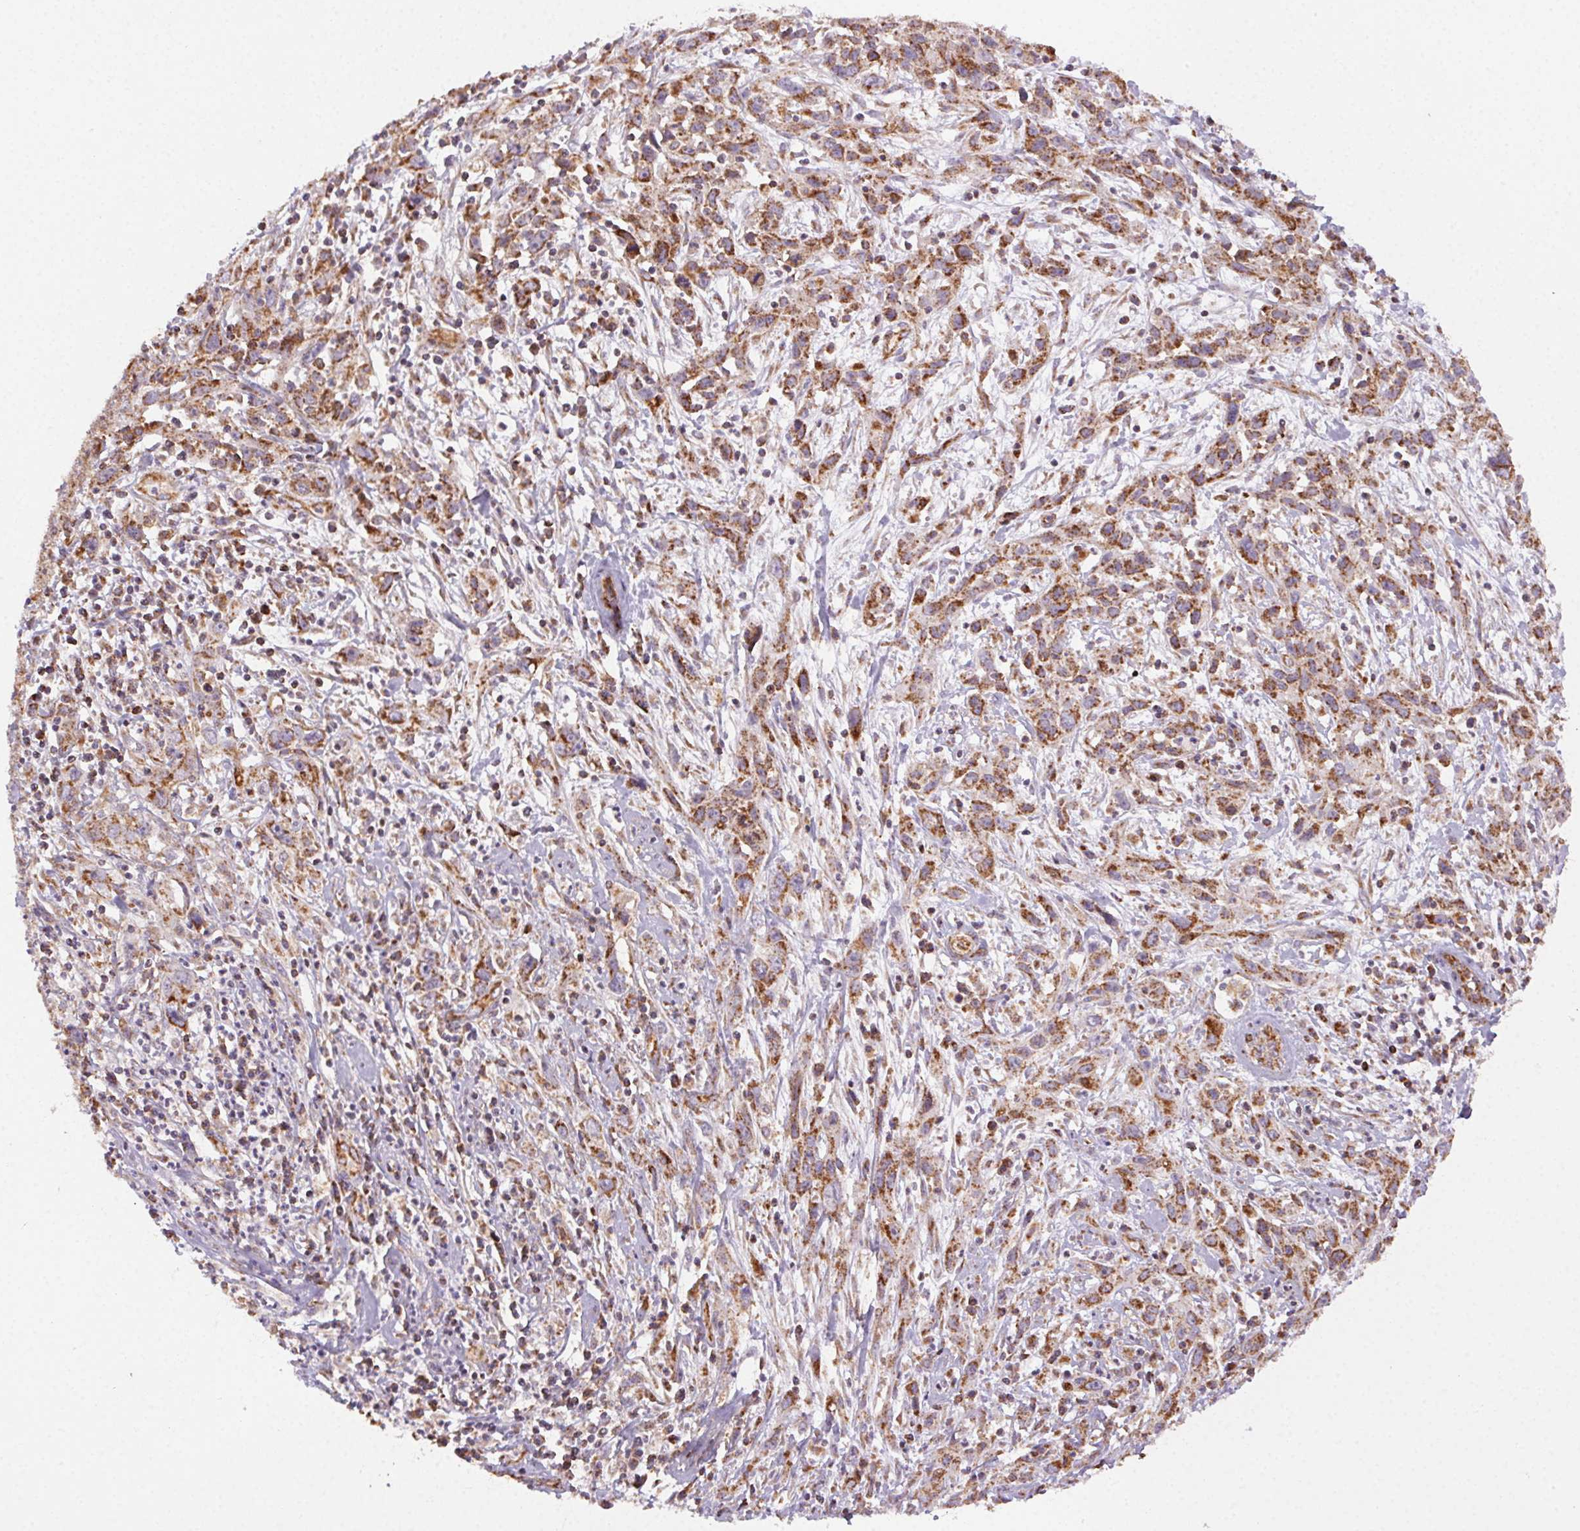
{"staining": {"intensity": "moderate", "quantity": ">75%", "location": "cytoplasmic/membranous"}, "tissue": "cervical cancer", "cell_type": "Tumor cells", "image_type": "cancer", "snomed": [{"axis": "morphology", "description": "Squamous cell carcinoma, NOS"}, {"axis": "topography", "description": "Cervix"}], "caption": "Human cervical cancer (squamous cell carcinoma) stained with a protein marker exhibits moderate staining in tumor cells.", "gene": "CLPB", "patient": {"sex": "female", "age": 38}}